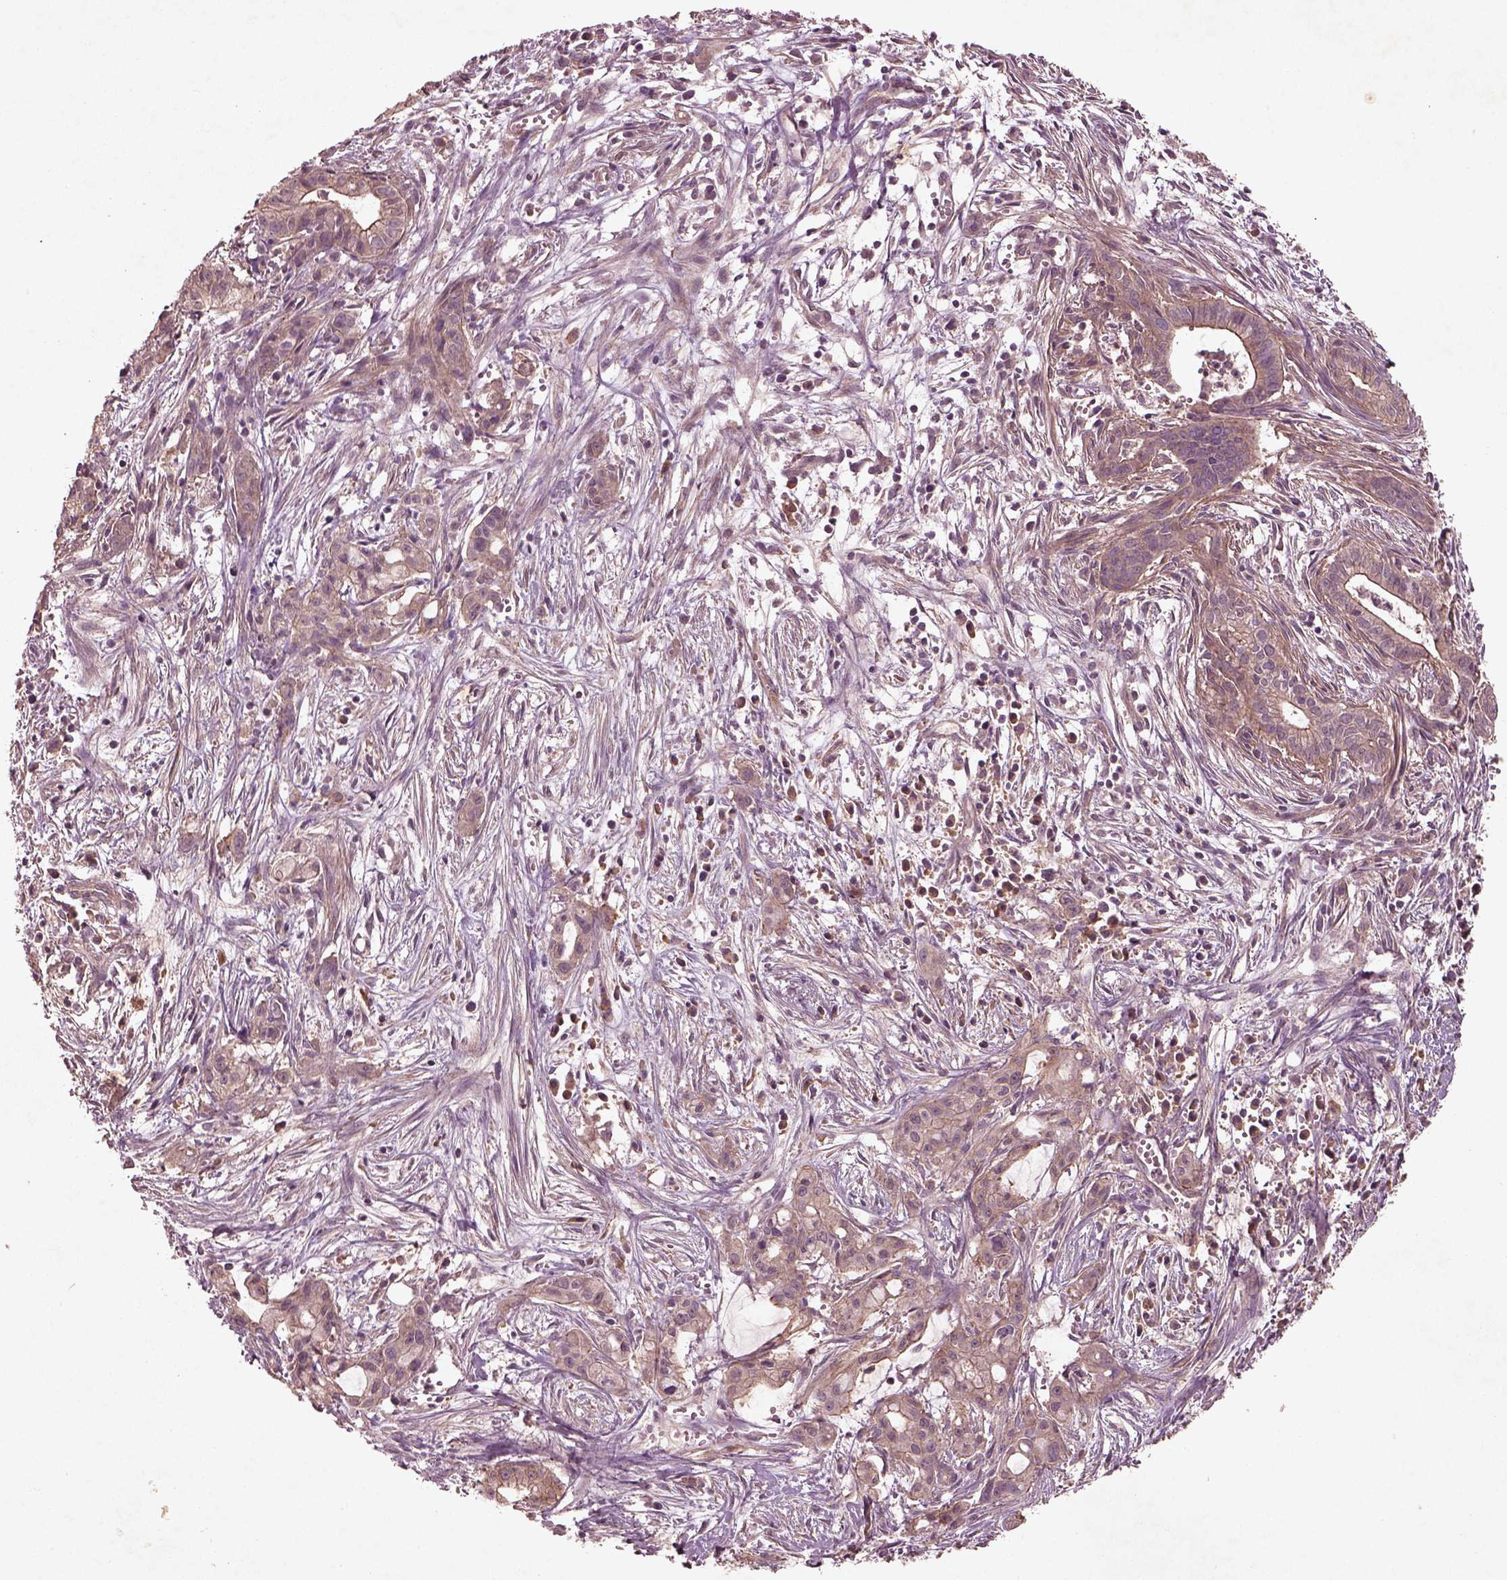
{"staining": {"intensity": "moderate", "quantity": "<25%", "location": "cytoplasmic/membranous"}, "tissue": "pancreatic cancer", "cell_type": "Tumor cells", "image_type": "cancer", "snomed": [{"axis": "morphology", "description": "Adenocarcinoma, NOS"}, {"axis": "topography", "description": "Pancreas"}], "caption": "Protein expression analysis of human pancreatic cancer (adenocarcinoma) reveals moderate cytoplasmic/membranous positivity in about <25% of tumor cells.", "gene": "FAM234A", "patient": {"sex": "male", "age": 48}}